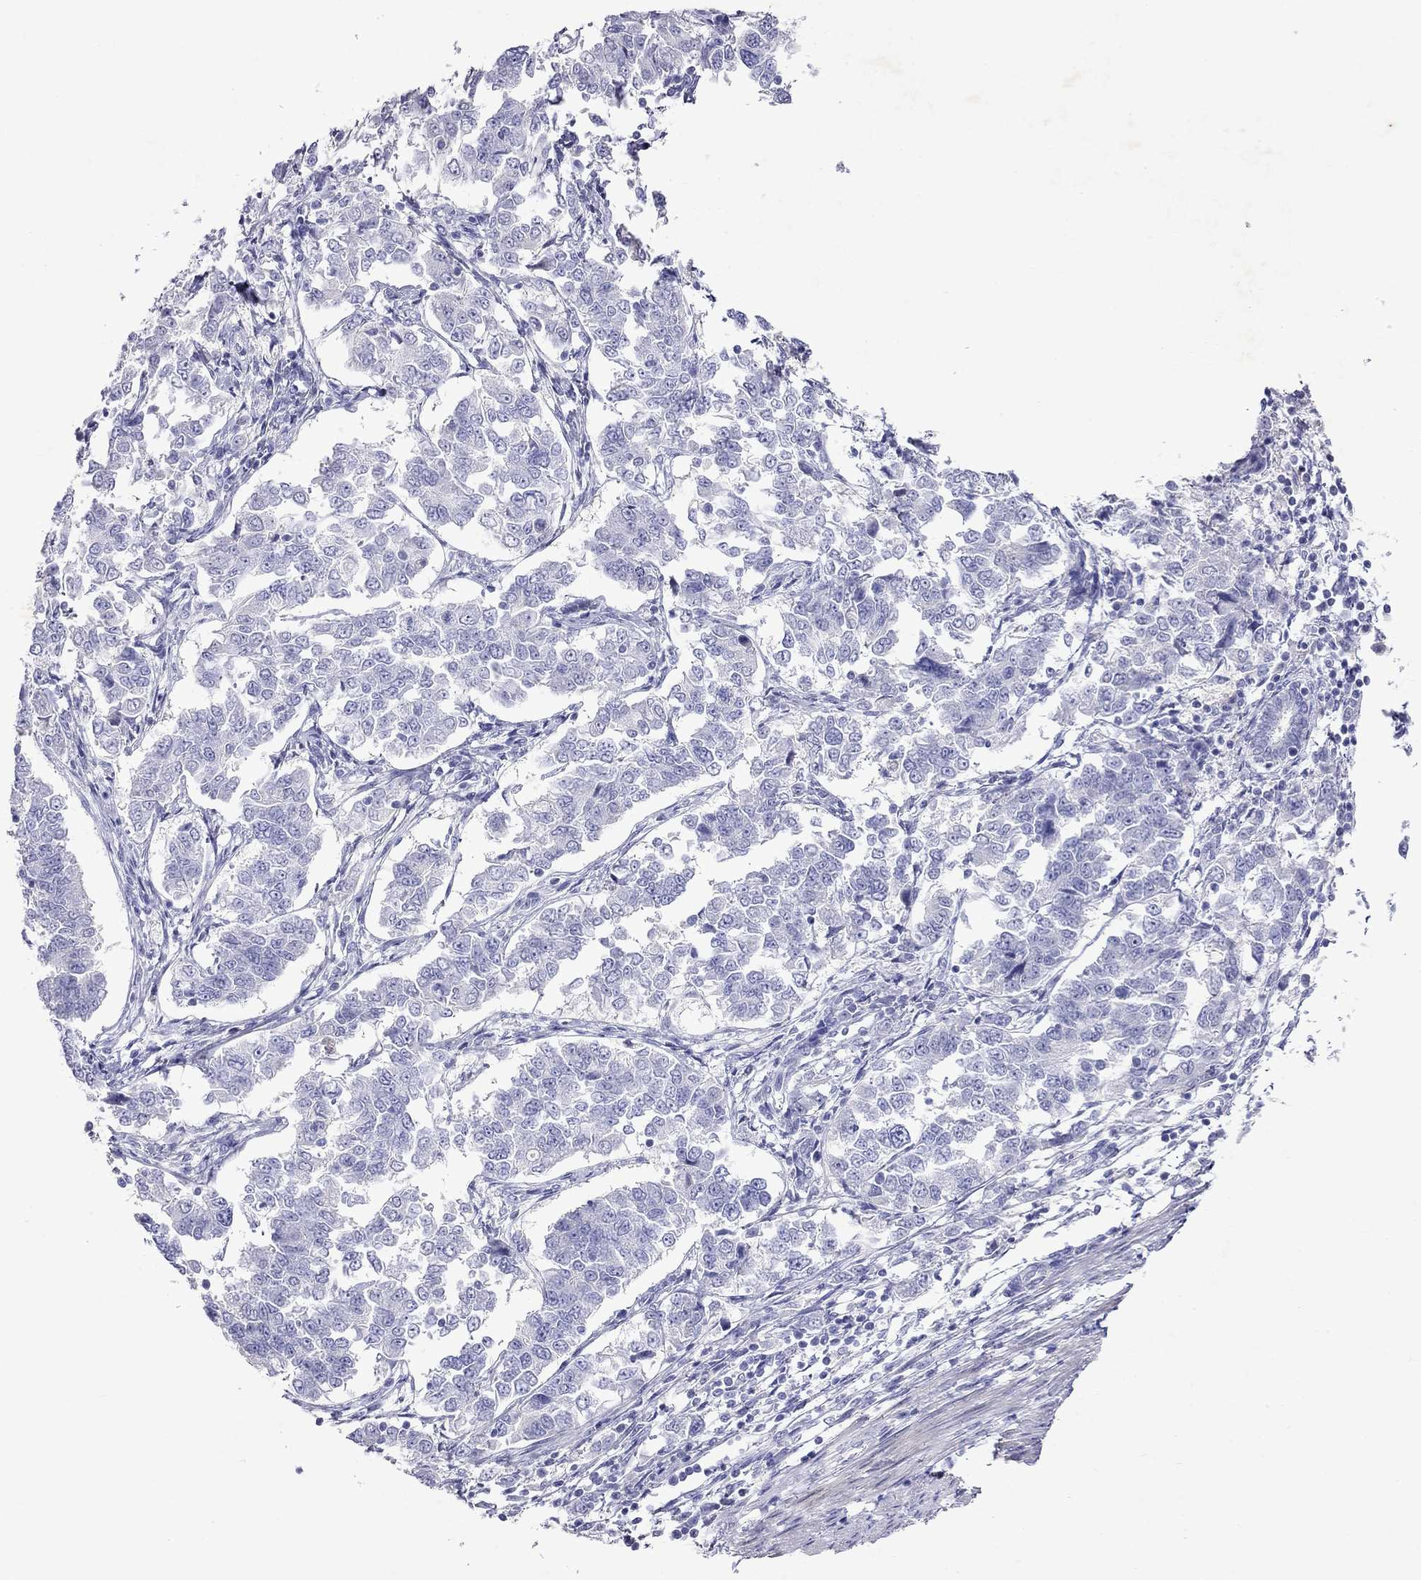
{"staining": {"intensity": "negative", "quantity": "none", "location": "none"}, "tissue": "endometrial cancer", "cell_type": "Tumor cells", "image_type": "cancer", "snomed": [{"axis": "morphology", "description": "Adenocarcinoma, NOS"}, {"axis": "topography", "description": "Endometrium"}], "caption": "Human endometrial cancer (adenocarcinoma) stained for a protein using immunohistochemistry (IHC) displays no staining in tumor cells.", "gene": "GNAT3", "patient": {"sex": "female", "age": 43}}